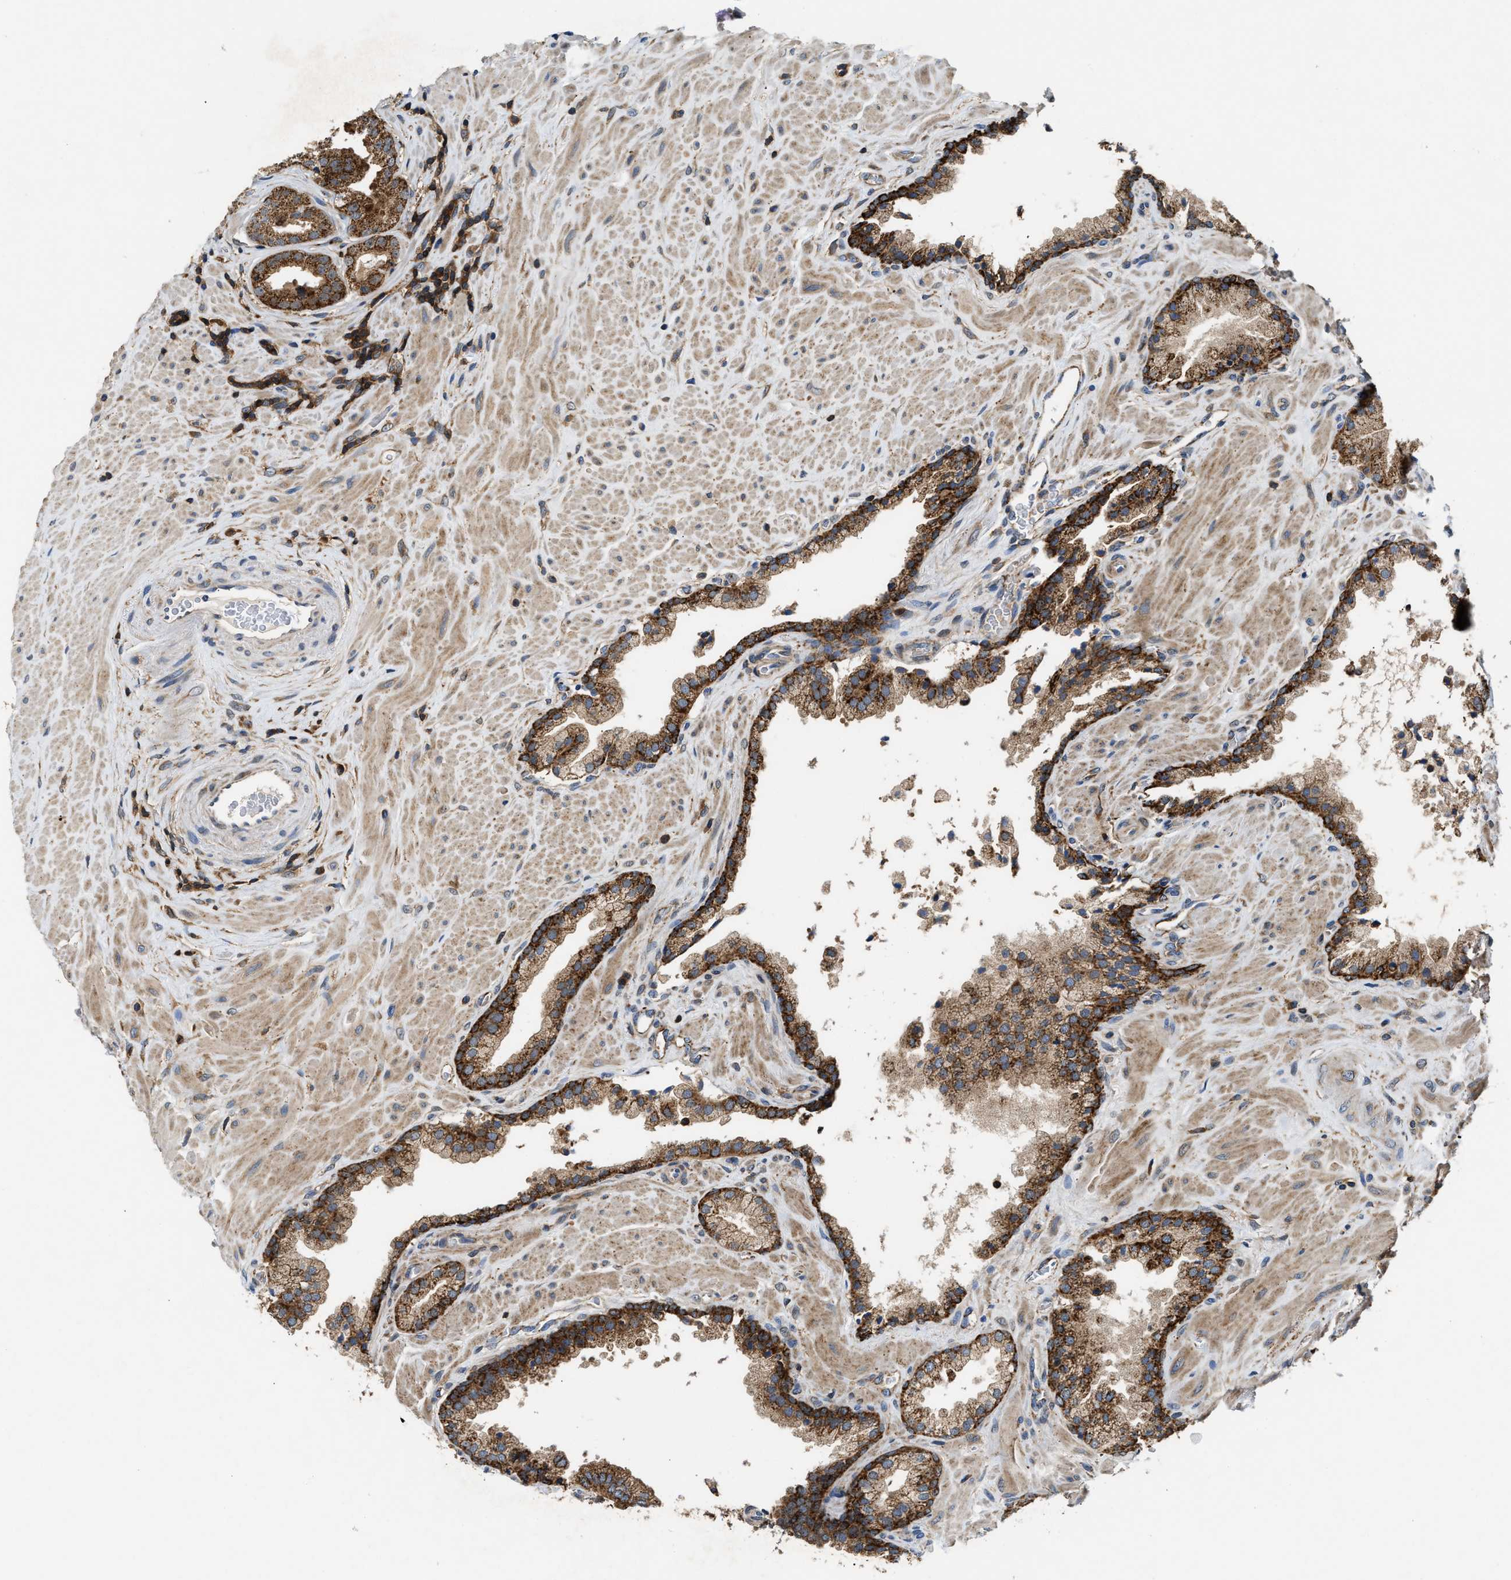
{"staining": {"intensity": "strong", "quantity": "25%-75%", "location": "cytoplasmic/membranous"}, "tissue": "prostate cancer", "cell_type": "Tumor cells", "image_type": "cancer", "snomed": [{"axis": "morphology", "description": "Adenocarcinoma, Low grade"}, {"axis": "topography", "description": "Prostate"}], "caption": "Immunohistochemistry of adenocarcinoma (low-grade) (prostate) reveals high levels of strong cytoplasmic/membranous positivity in about 25%-75% of tumor cells.", "gene": "CCM2", "patient": {"sex": "male", "age": 71}}